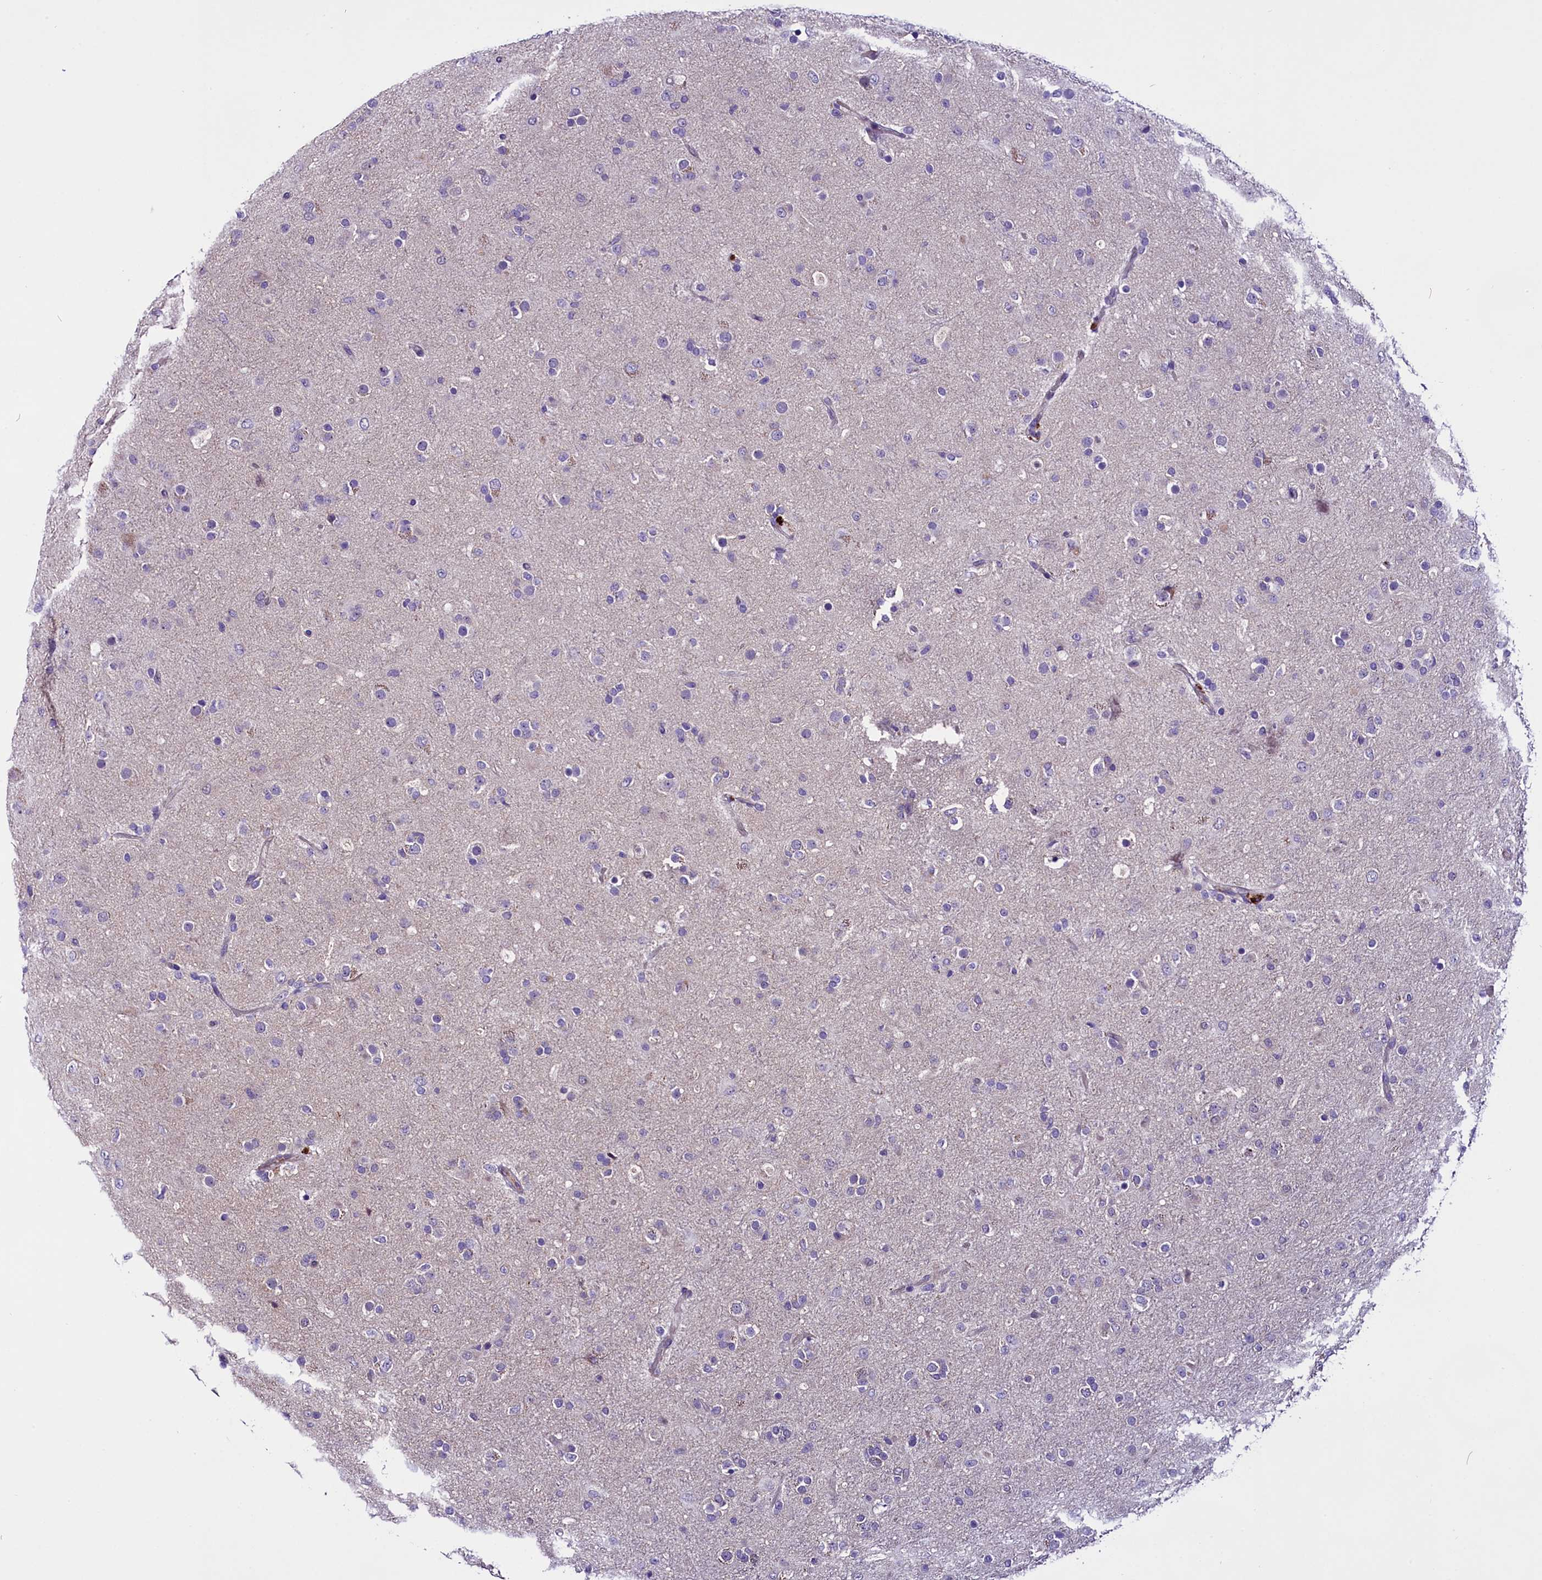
{"staining": {"intensity": "negative", "quantity": "none", "location": "none"}, "tissue": "glioma", "cell_type": "Tumor cells", "image_type": "cancer", "snomed": [{"axis": "morphology", "description": "Glioma, malignant, Low grade"}, {"axis": "topography", "description": "Brain"}], "caption": "This is an immunohistochemistry (IHC) histopathology image of glioma. There is no staining in tumor cells.", "gene": "C9orf40", "patient": {"sex": "male", "age": 65}}